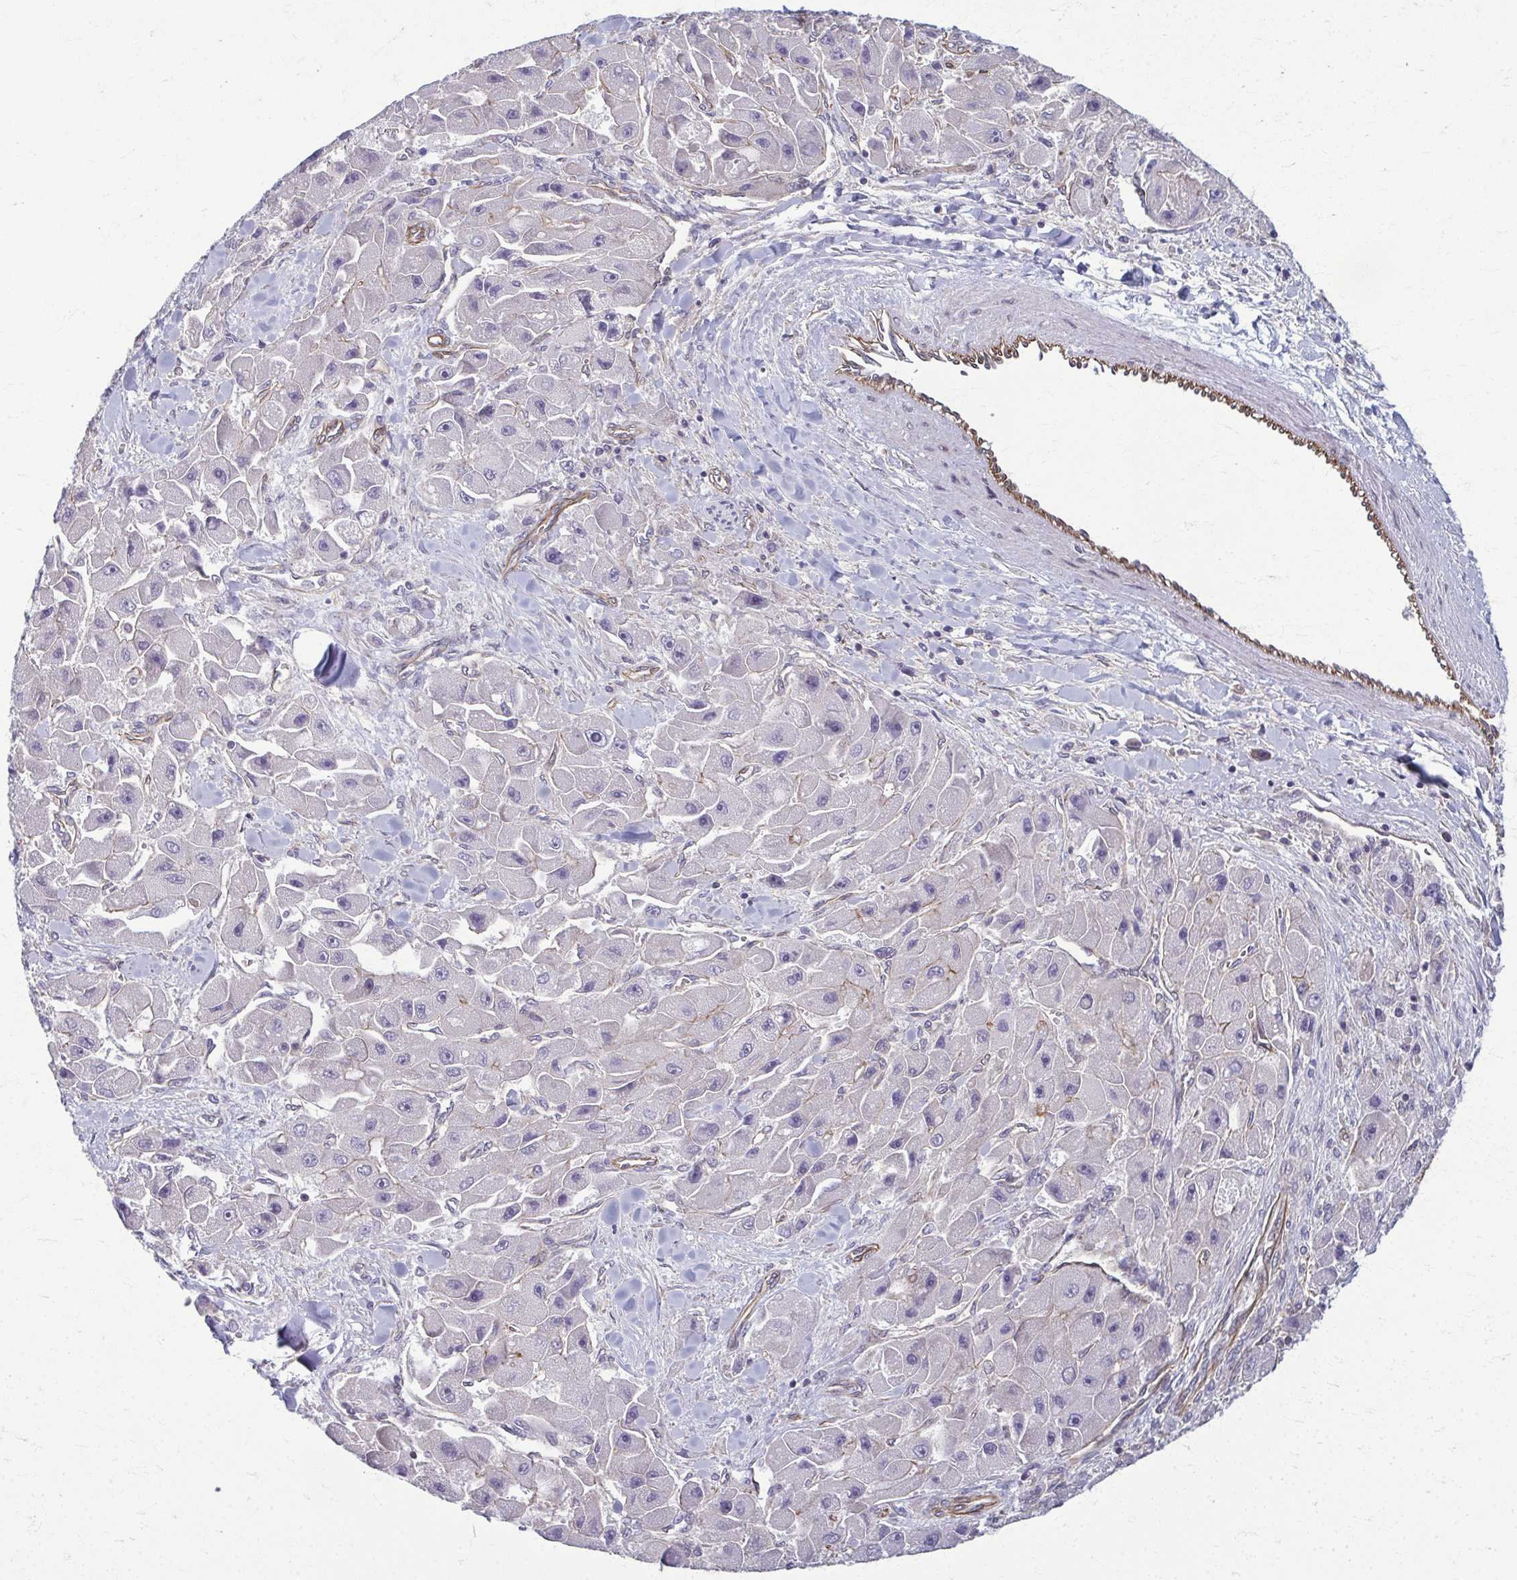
{"staining": {"intensity": "negative", "quantity": "none", "location": "none"}, "tissue": "liver cancer", "cell_type": "Tumor cells", "image_type": "cancer", "snomed": [{"axis": "morphology", "description": "Carcinoma, Hepatocellular, NOS"}, {"axis": "topography", "description": "Liver"}], "caption": "DAB immunohistochemical staining of human liver hepatocellular carcinoma exhibits no significant expression in tumor cells.", "gene": "EID2B", "patient": {"sex": "male", "age": 24}}